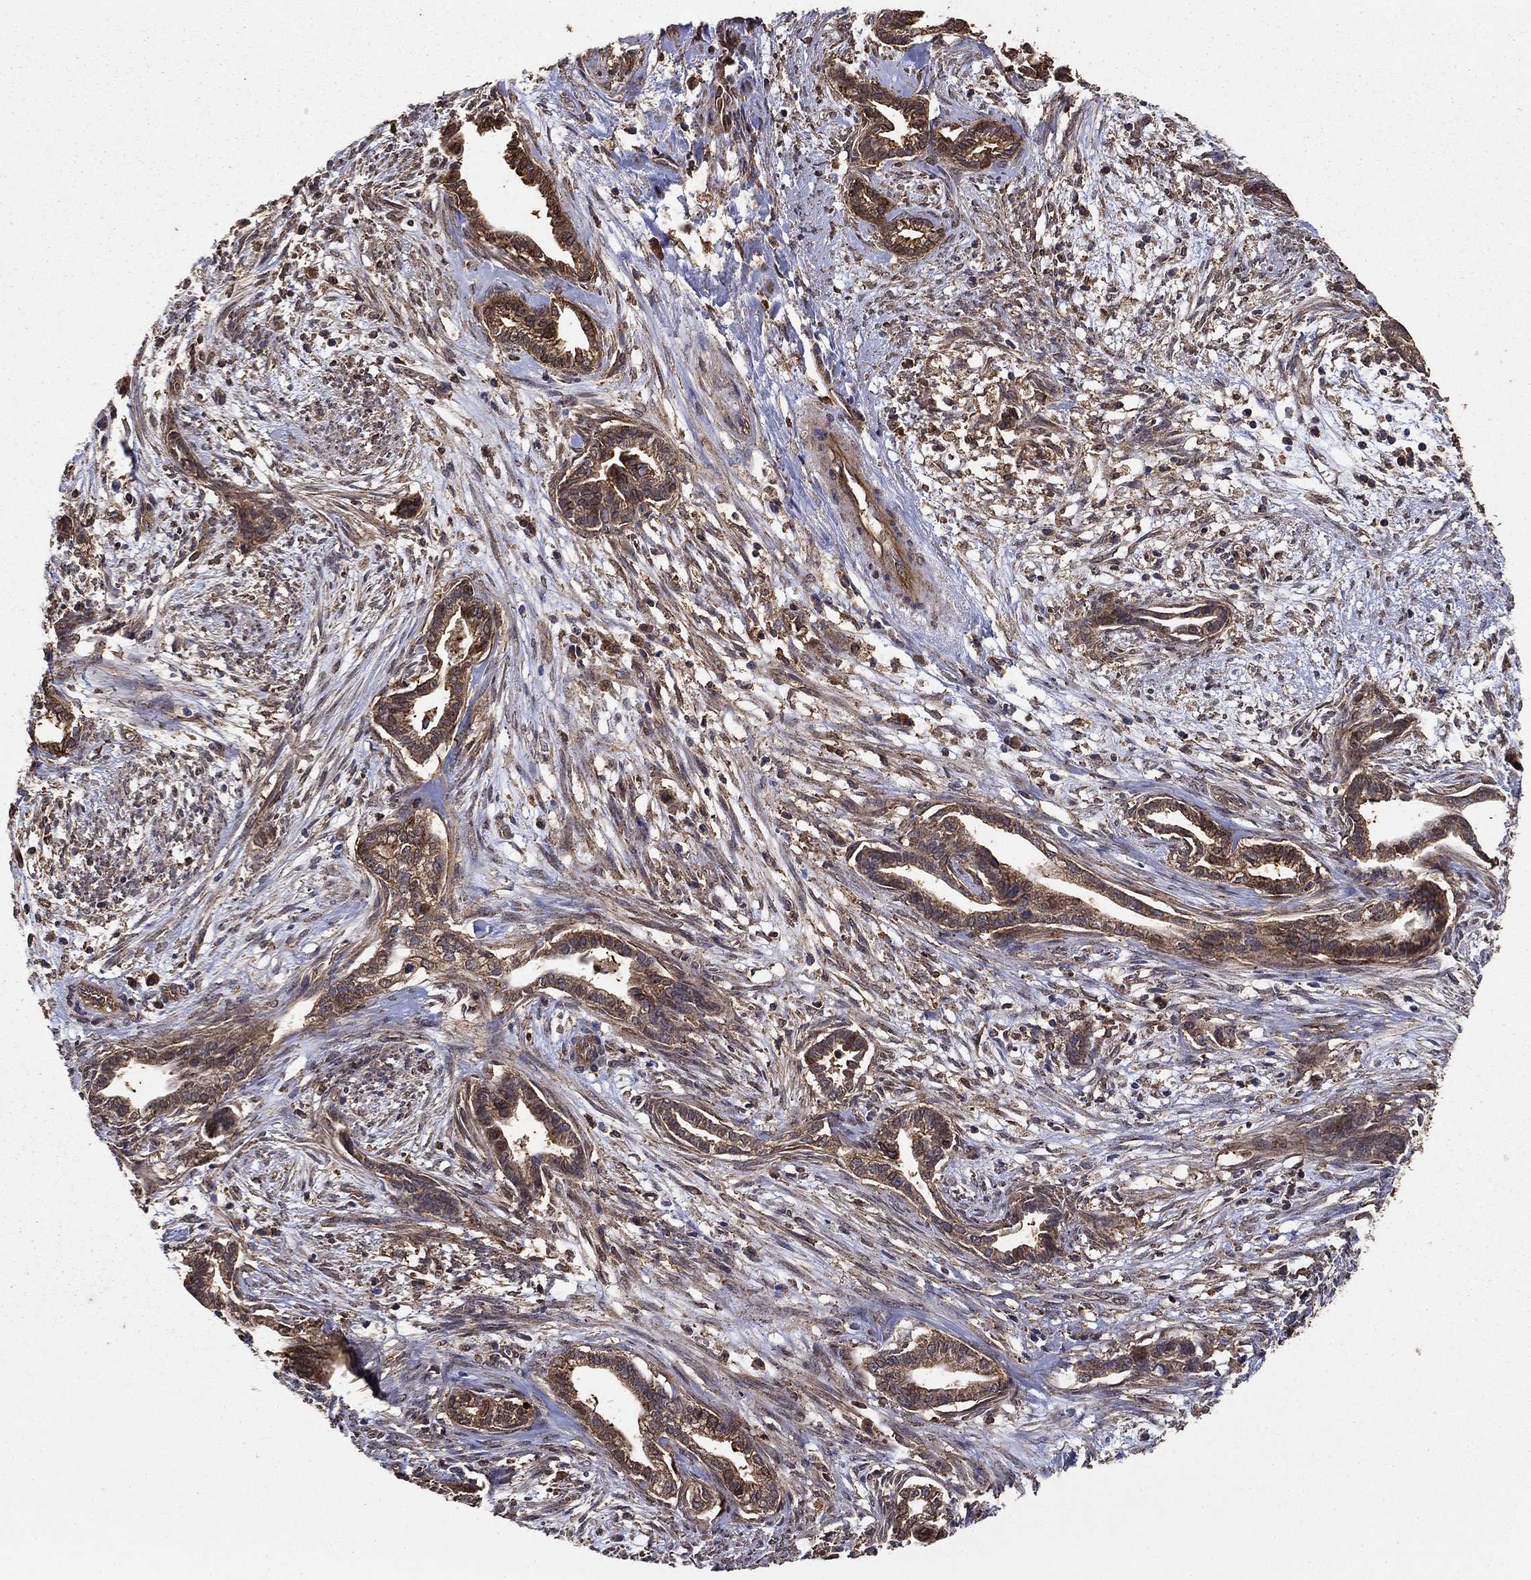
{"staining": {"intensity": "moderate", "quantity": ">75%", "location": "cytoplasmic/membranous"}, "tissue": "cervical cancer", "cell_type": "Tumor cells", "image_type": "cancer", "snomed": [{"axis": "morphology", "description": "Adenocarcinoma, NOS"}, {"axis": "topography", "description": "Cervix"}], "caption": "Immunohistochemistry (IHC) (DAB) staining of human cervical adenocarcinoma exhibits moderate cytoplasmic/membranous protein staining in about >75% of tumor cells.", "gene": "IFRD1", "patient": {"sex": "female", "age": 62}}